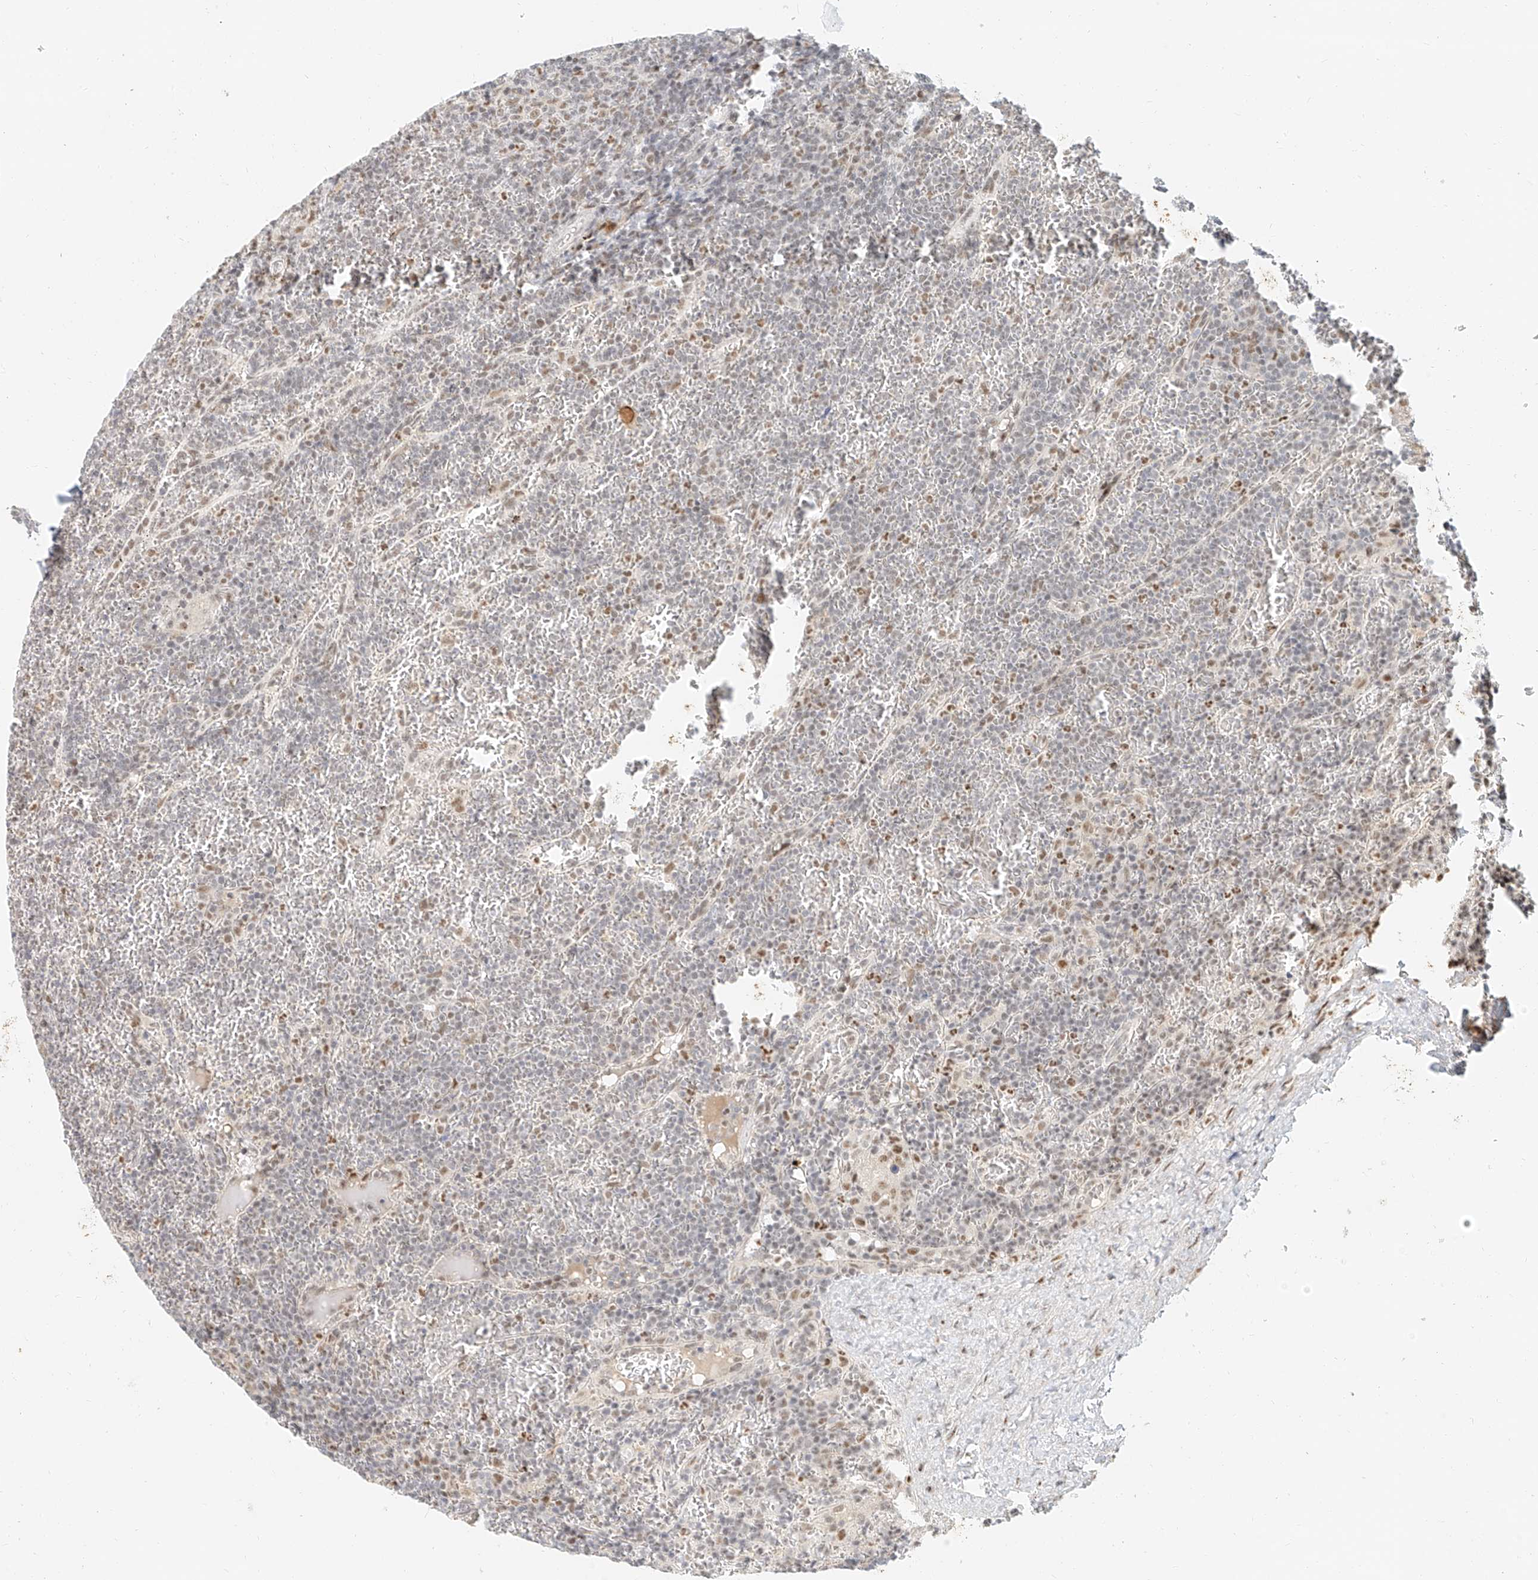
{"staining": {"intensity": "moderate", "quantity": "25%-75%", "location": "nuclear"}, "tissue": "lymphoma", "cell_type": "Tumor cells", "image_type": "cancer", "snomed": [{"axis": "morphology", "description": "Malignant lymphoma, non-Hodgkin's type, Low grade"}, {"axis": "topography", "description": "Spleen"}], "caption": "This is an image of immunohistochemistry staining of low-grade malignant lymphoma, non-Hodgkin's type, which shows moderate expression in the nuclear of tumor cells.", "gene": "CXorf58", "patient": {"sex": "female", "age": 19}}